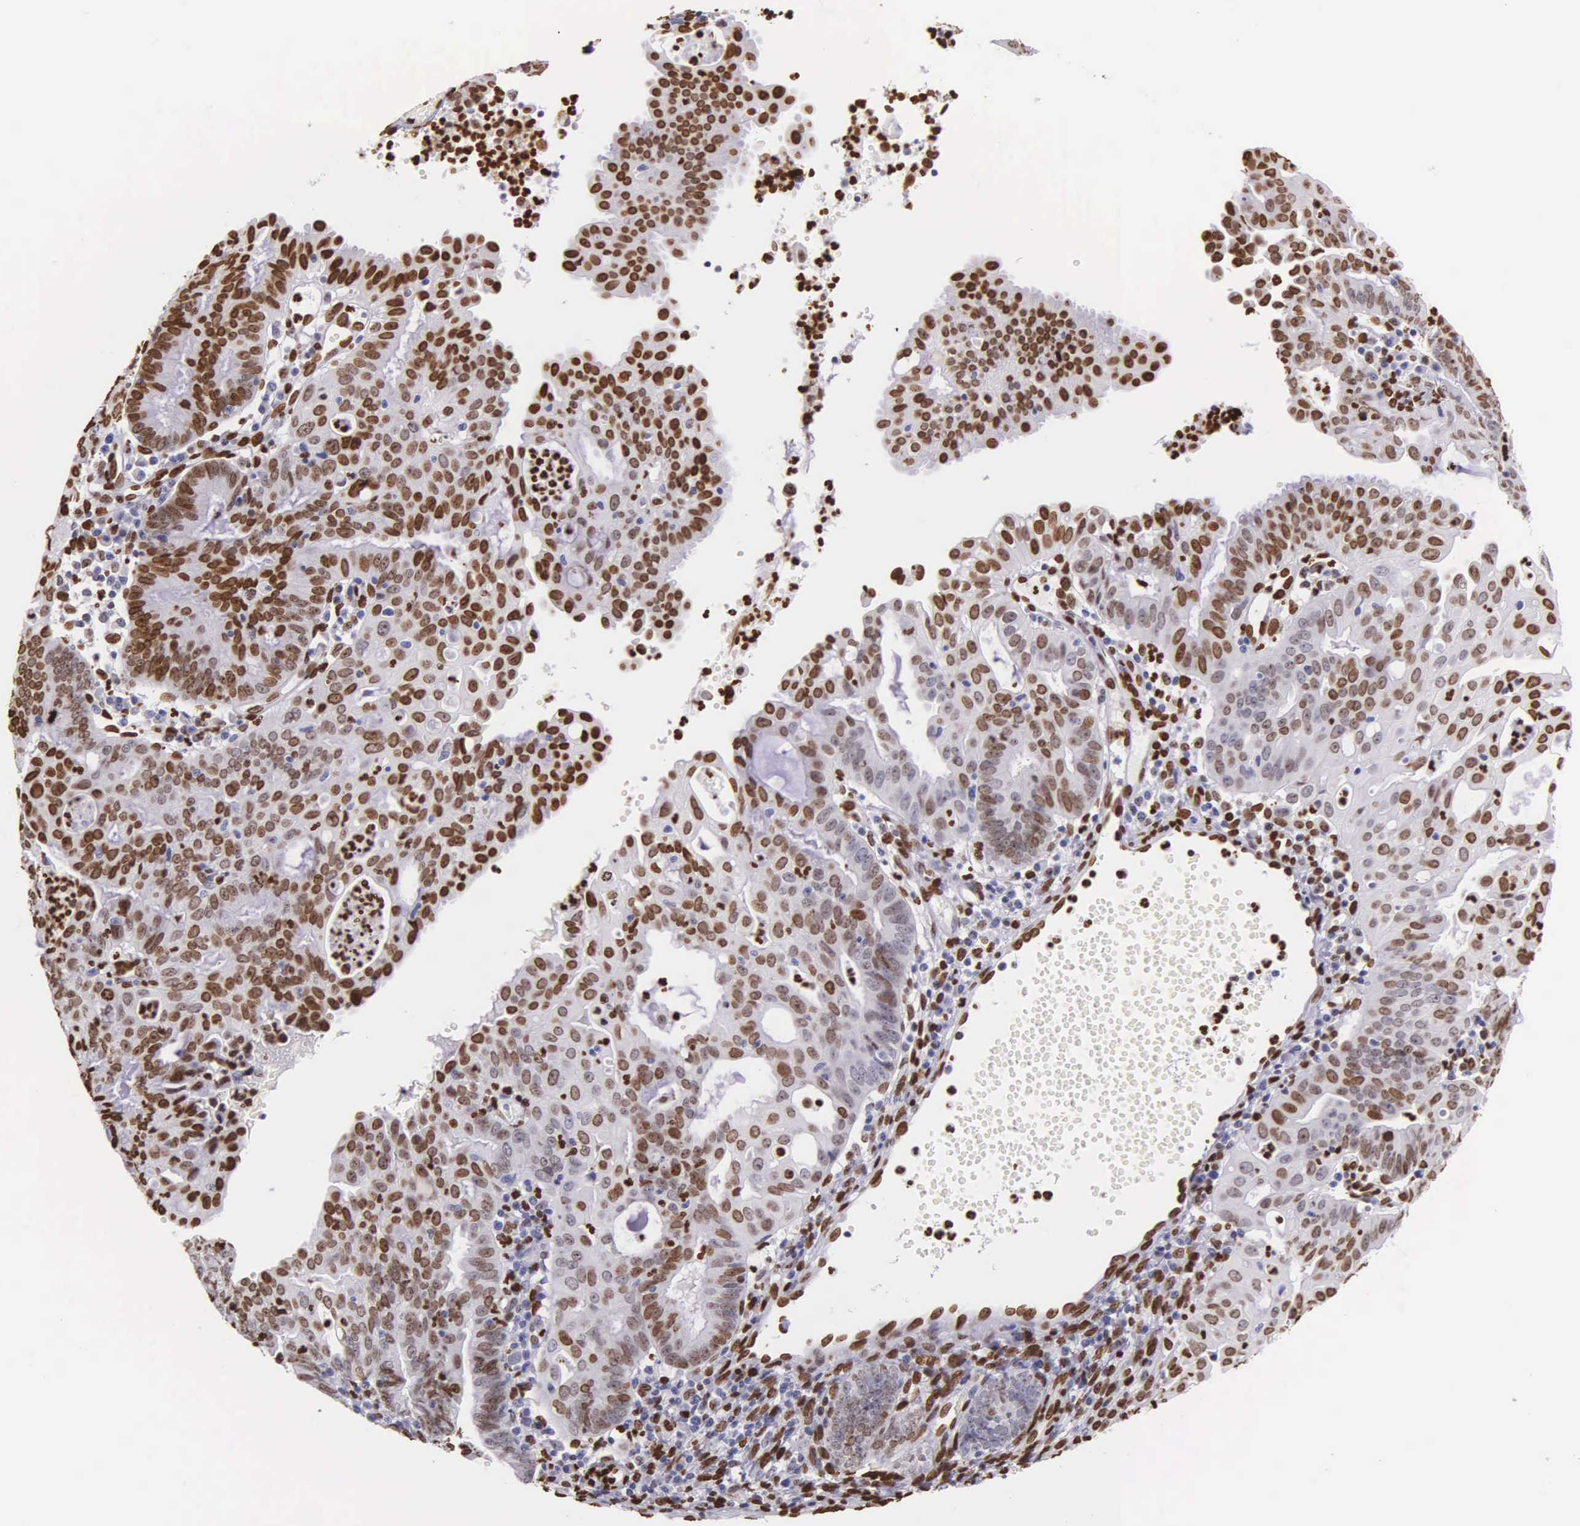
{"staining": {"intensity": "moderate", "quantity": ">75%", "location": "nuclear"}, "tissue": "endometrial cancer", "cell_type": "Tumor cells", "image_type": "cancer", "snomed": [{"axis": "morphology", "description": "Adenocarcinoma, NOS"}, {"axis": "topography", "description": "Endometrium"}], "caption": "Immunohistochemistry micrograph of human endometrial cancer stained for a protein (brown), which exhibits medium levels of moderate nuclear positivity in approximately >75% of tumor cells.", "gene": "H1-0", "patient": {"sex": "female", "age": 60}}